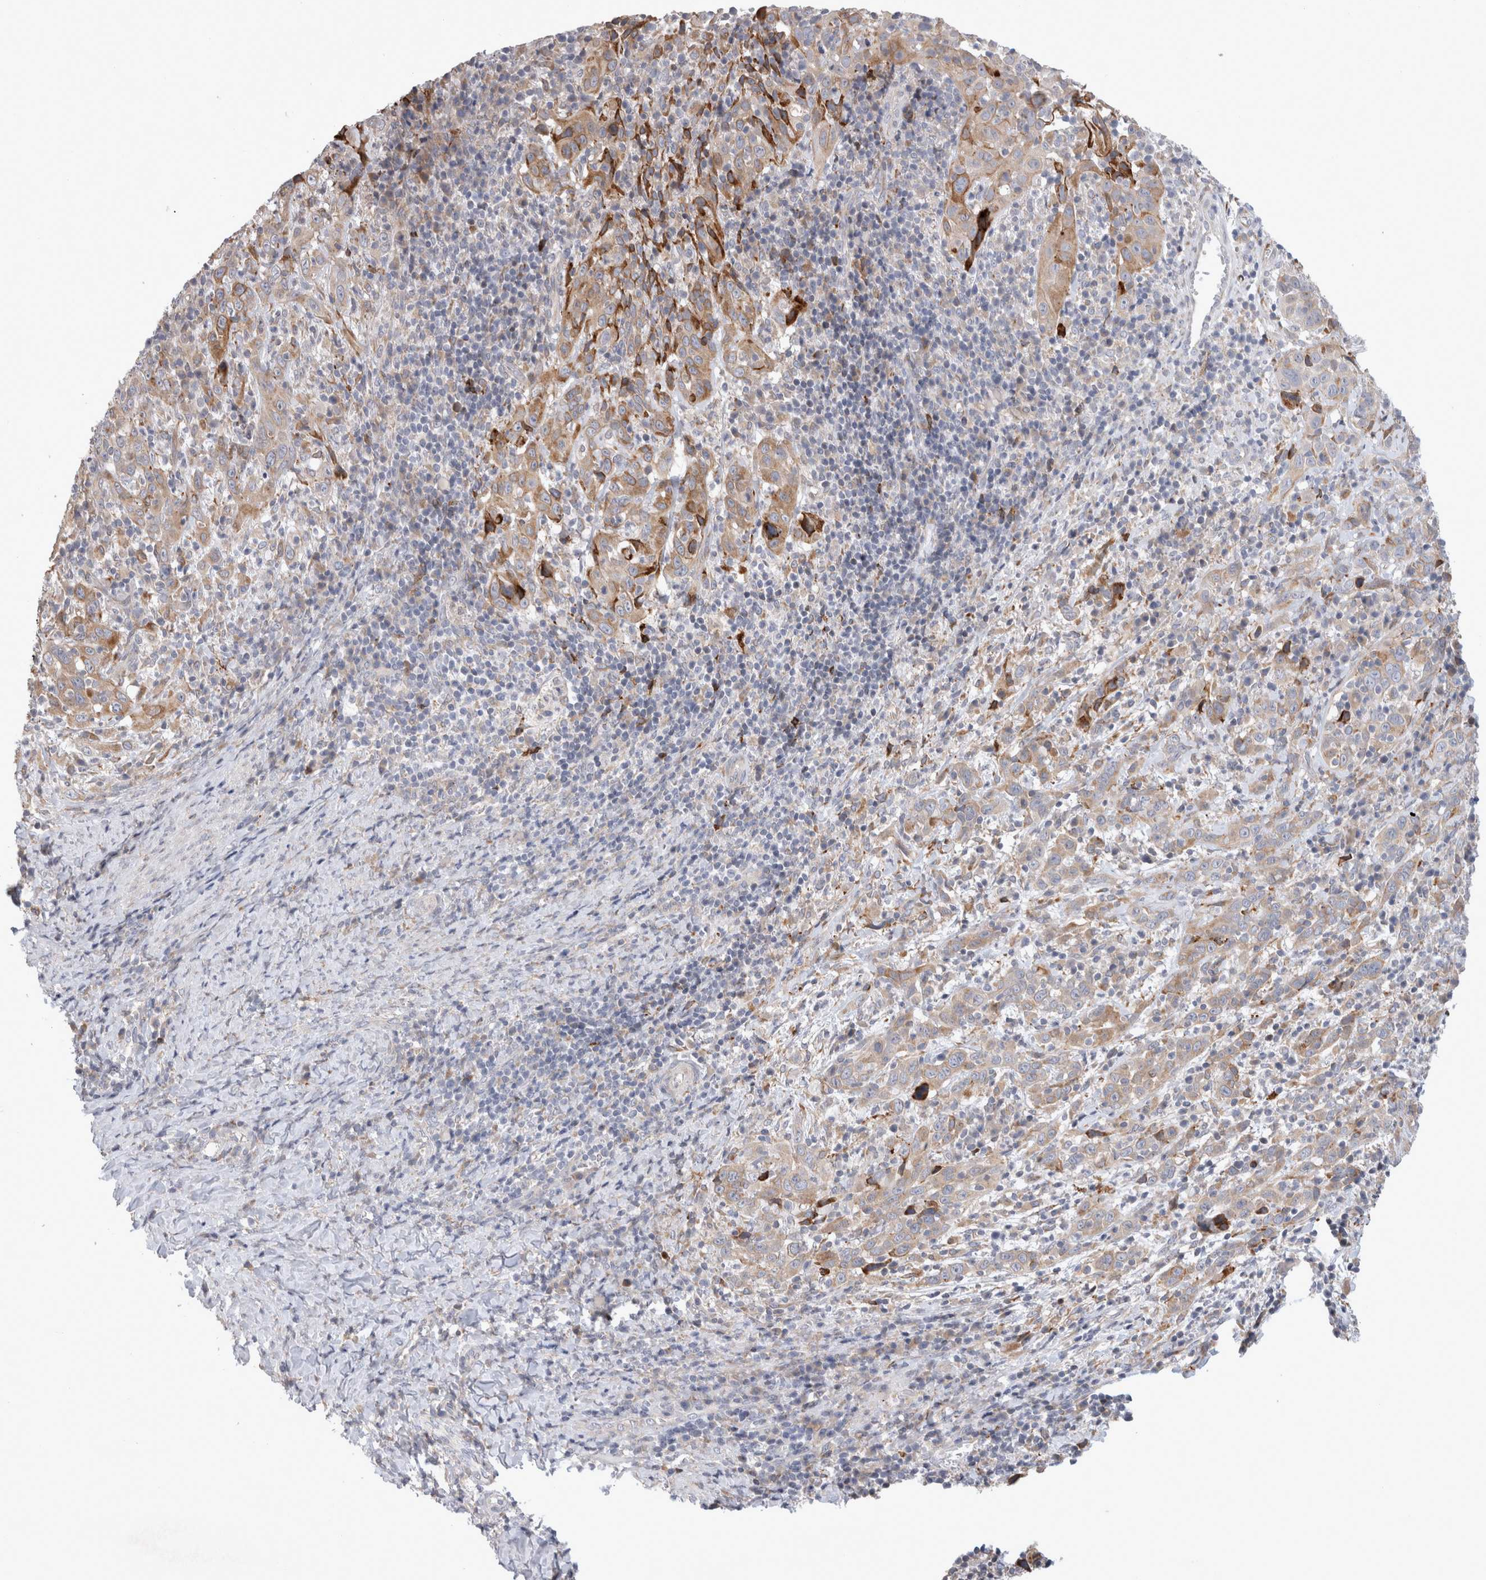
{"staining": {"intensity": "moderate", "quantity": ">75%", "location": "cytoplasmic/membranous"}, "tissue": "cervical cancer", "cell_type": "Tumor cells", "image_type": "cancer", "snomed": [{"axis": "morphology", "description": "Squamous cell carcinoma, NOS"}, {"axis": "topography", "description": "Cervix"}], "caption": "A histopathology image of squamous cell carcinoma (cervical) stained for a protein demonstrates moderate cytoplasmic/membranous brown staining in tumor cells.", "gene": "TRMT9B", "patient": {"sex": "female", "age": 46}}